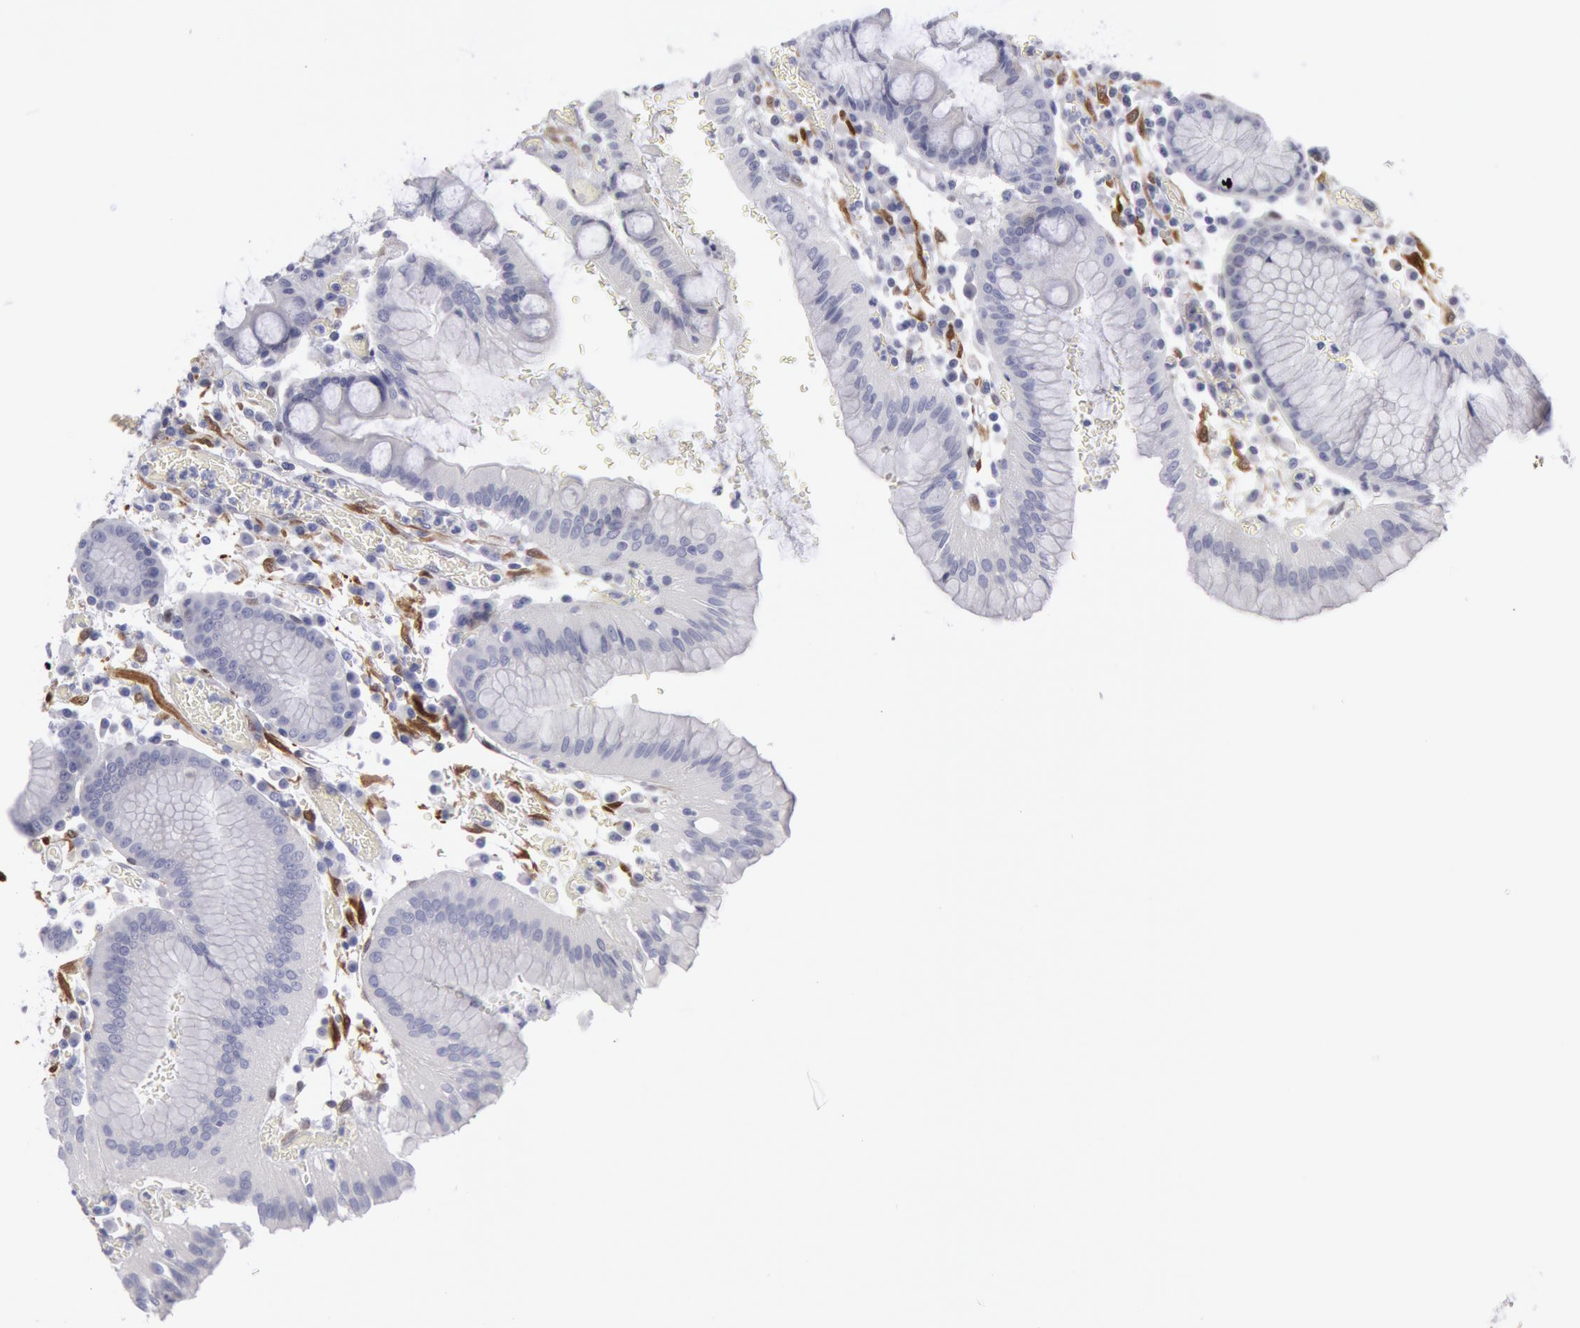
{"staining": {"intensity": "negative", "quantity": "none", "location": "none"}, "tissue": "stomach", "cell_type": "Glandular cells", "image_type": "normal", "snomed": [{"axis": "morphology", "description": "Normal tissue, NOS"}, {"axis": "topography", "description": "Stomach, lower"}], "caption": "An image of stomach stained for a protein demonstrates no brown staining in glandular cells. The staining is performed using DAB (3,3'-diaminobenzidine) brown chromogen with nuclei counter-stained in using hematoxylin.", "gene": "FHL1", "patient": {"sex": "female", "age": 73}}